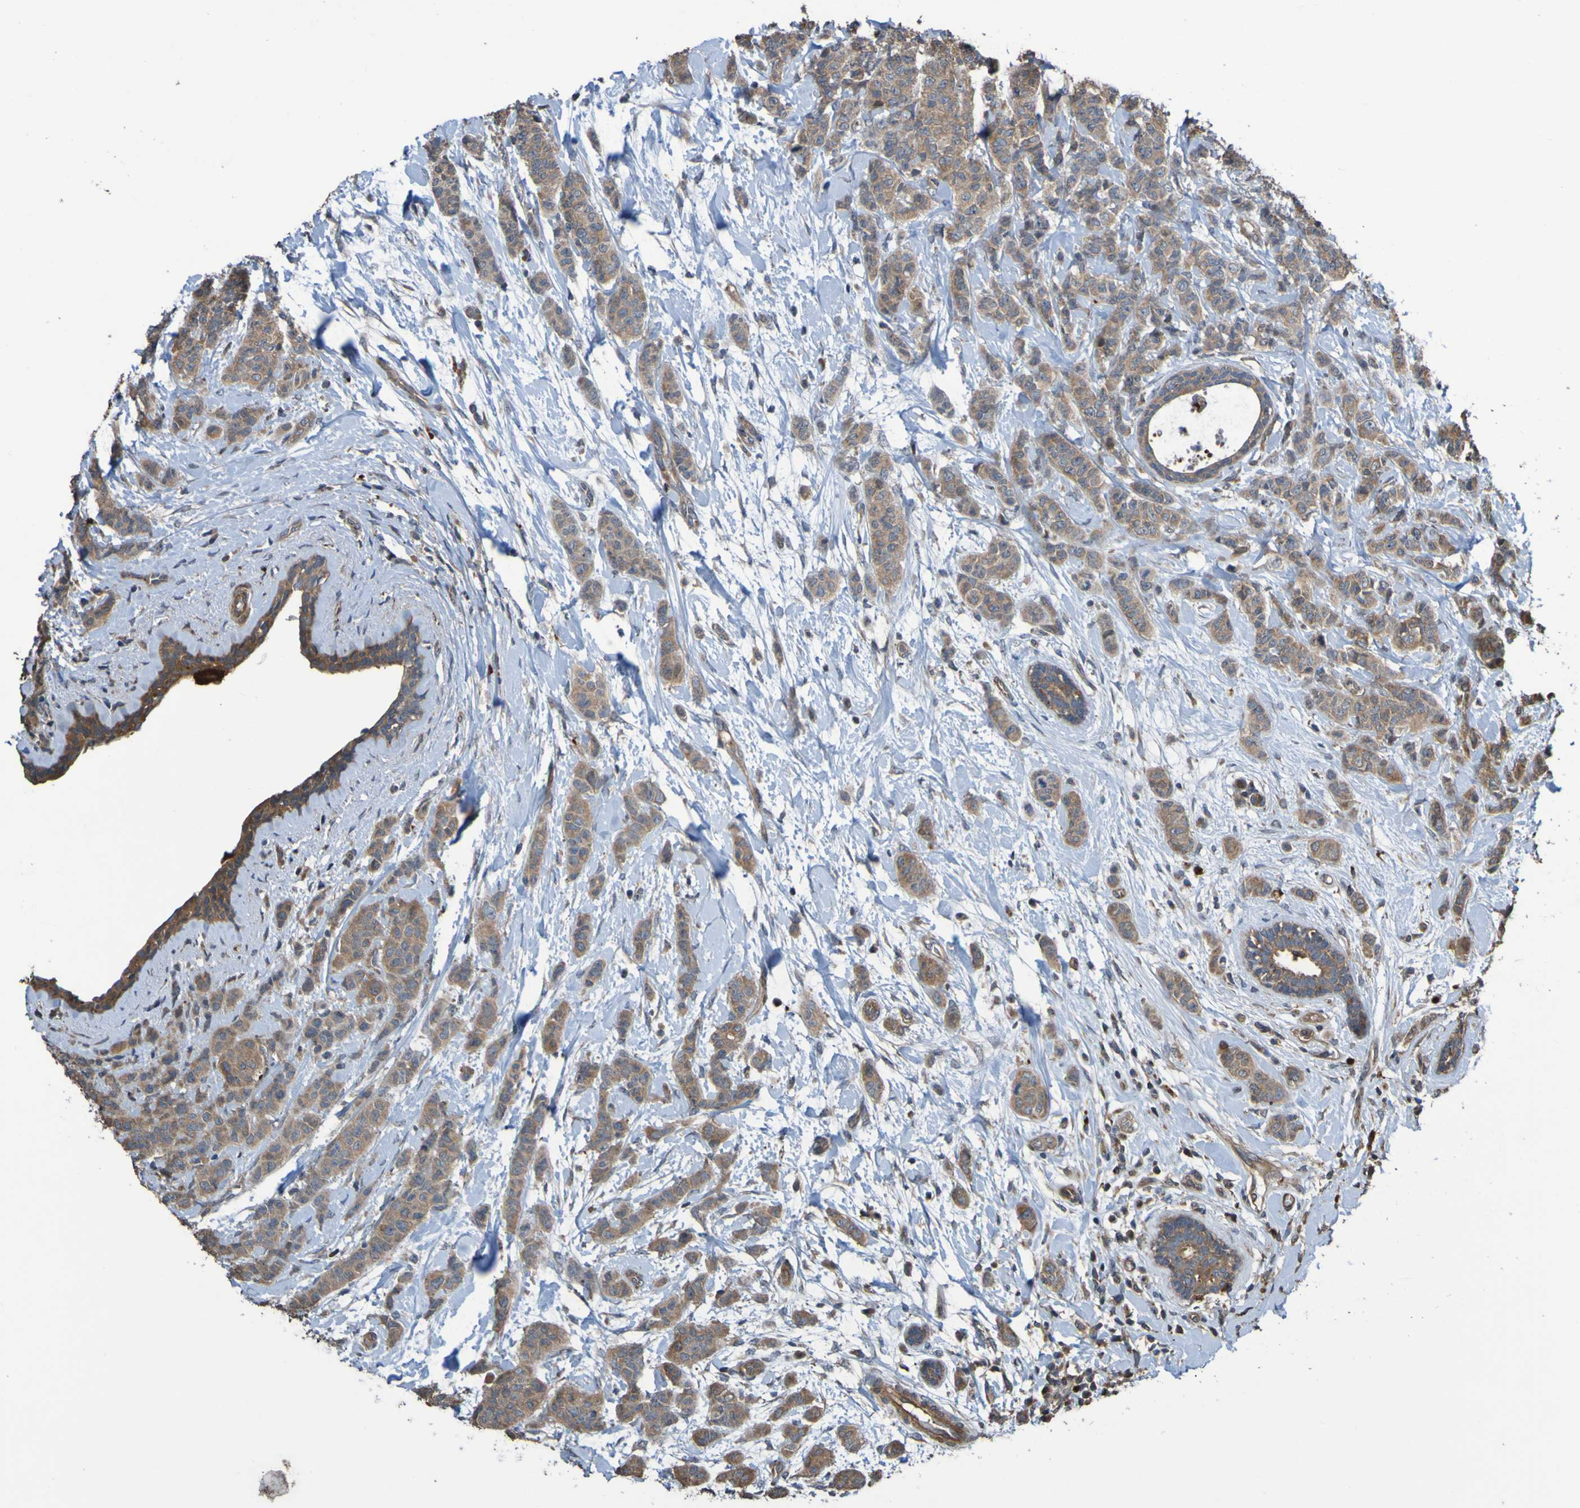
{"staining": {"intensity": "moderate", "quantity": ">75%", "location": "cytoplasmic/membranous"}, "tissue": "breast cancer", "cell_type": "Tumor cells", "image_type": "cancer", "snomed": [{"axis": "morphology", "description": "Normal tissue, NOS"}, {"axis": "morphology", "description": "Duct carcinoma"}, {"axis": "topography", "description": "Breast"}], "caption": "IHC of intraductal carcinoma (breast) exhibits medium levels of moderate cytoplasmic/membranous positivity in about >75% of tumor cells.", "gene": "UCN", "patient": {"sex": "female", "age": 40}}